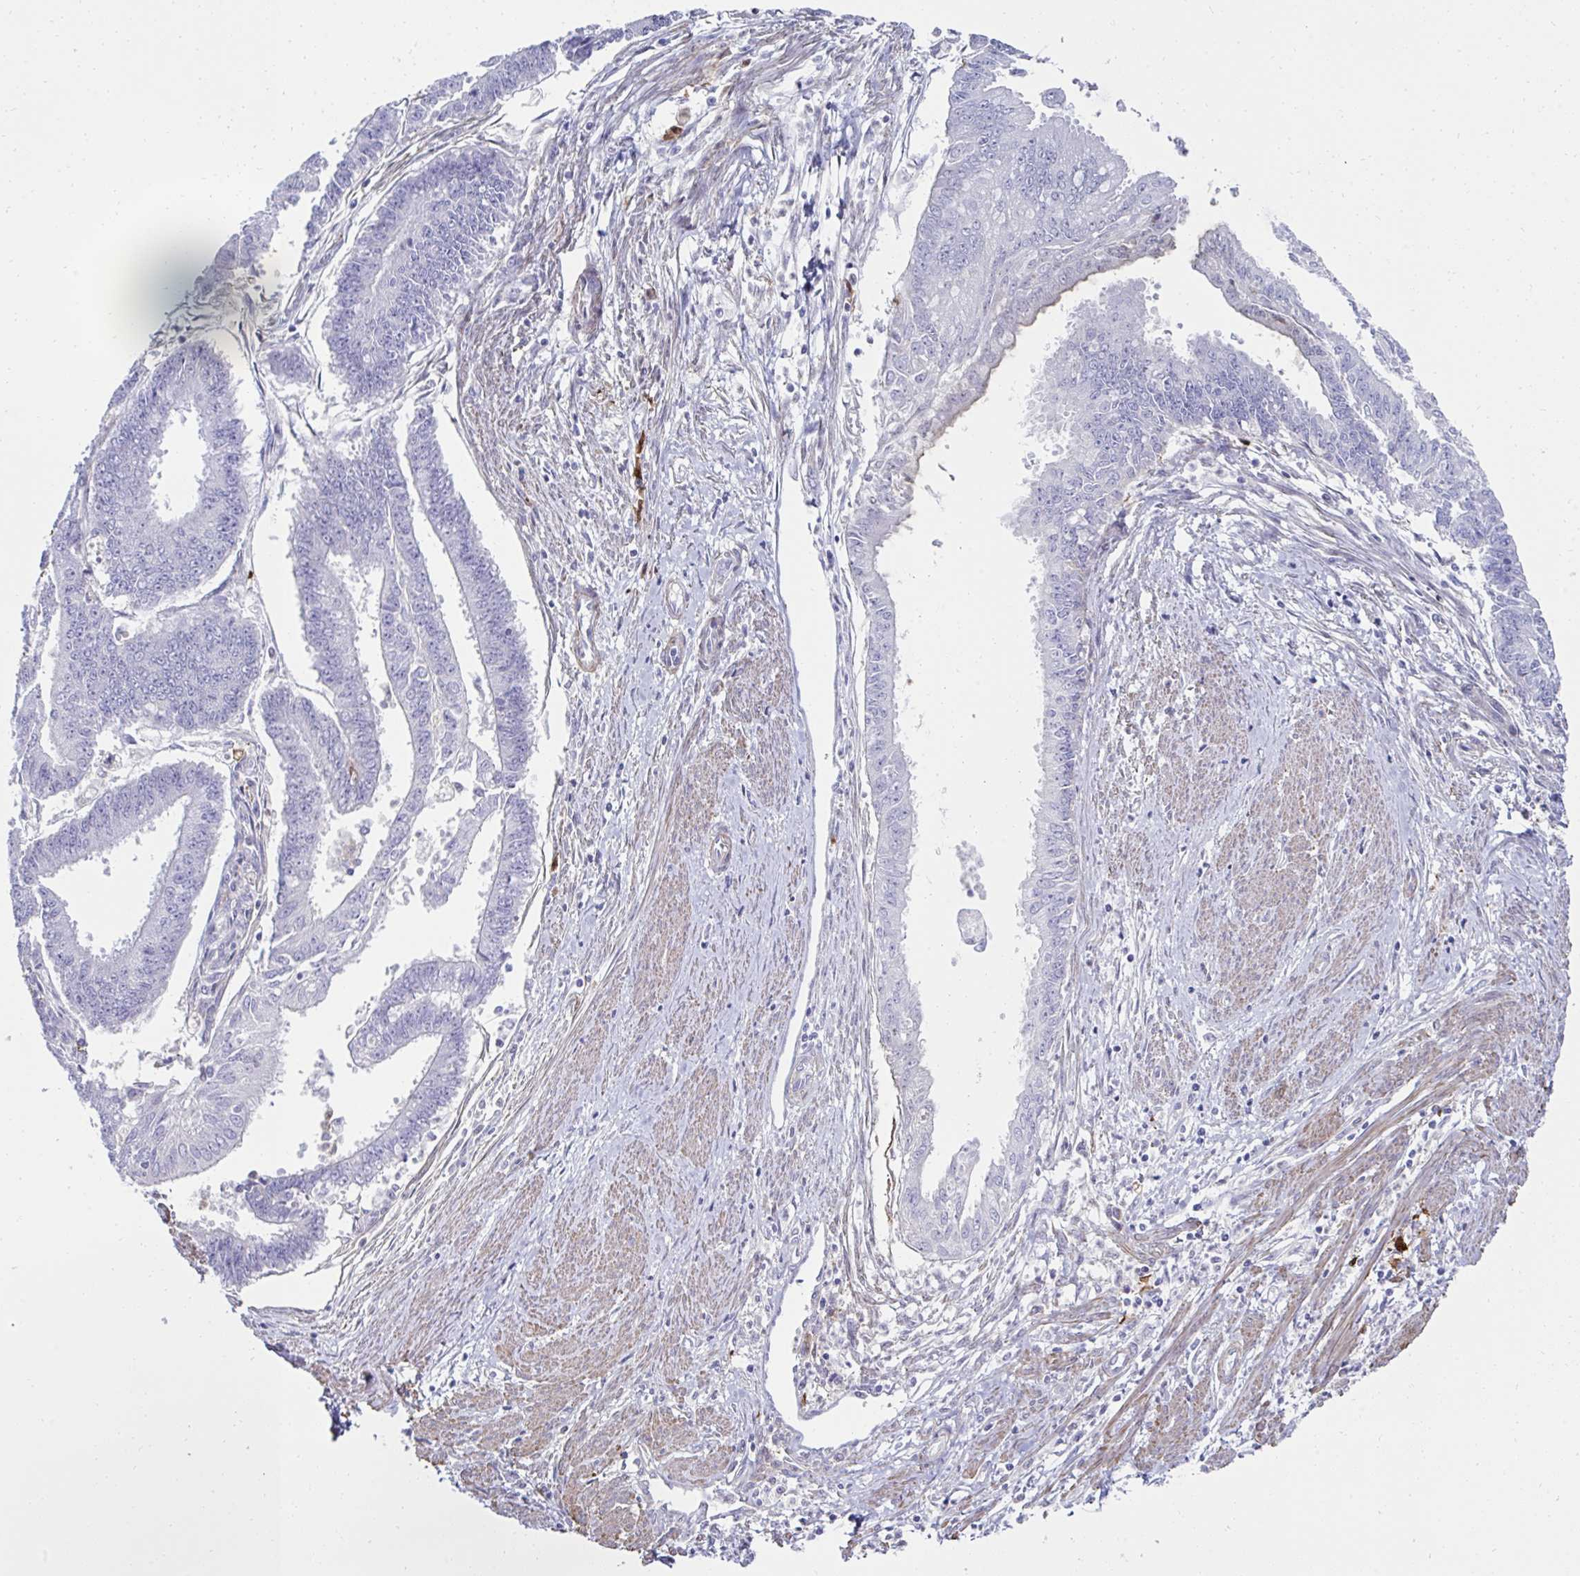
{"staining": {"intensity": "negative", "quantity": "none", "location": "none"}, "tissue": "endometrial cancer", "cell_type": "Tumor cells", "image_type": "cancer", "snomed": [{"axis": "morphology", "description": "Adenocarcinoma, NOS"}, {"axis": "topography", "description": "Endometrium"}], "caption": "Tumor cells are negative for protein expression in human endometrial adenocarcinoma. (DAB immunohistochemistry (IHC) visualized using brightfield microscopy, high magnification).", "gene": "FBXL13", "patient": {"sex": "female", "age": 73}}